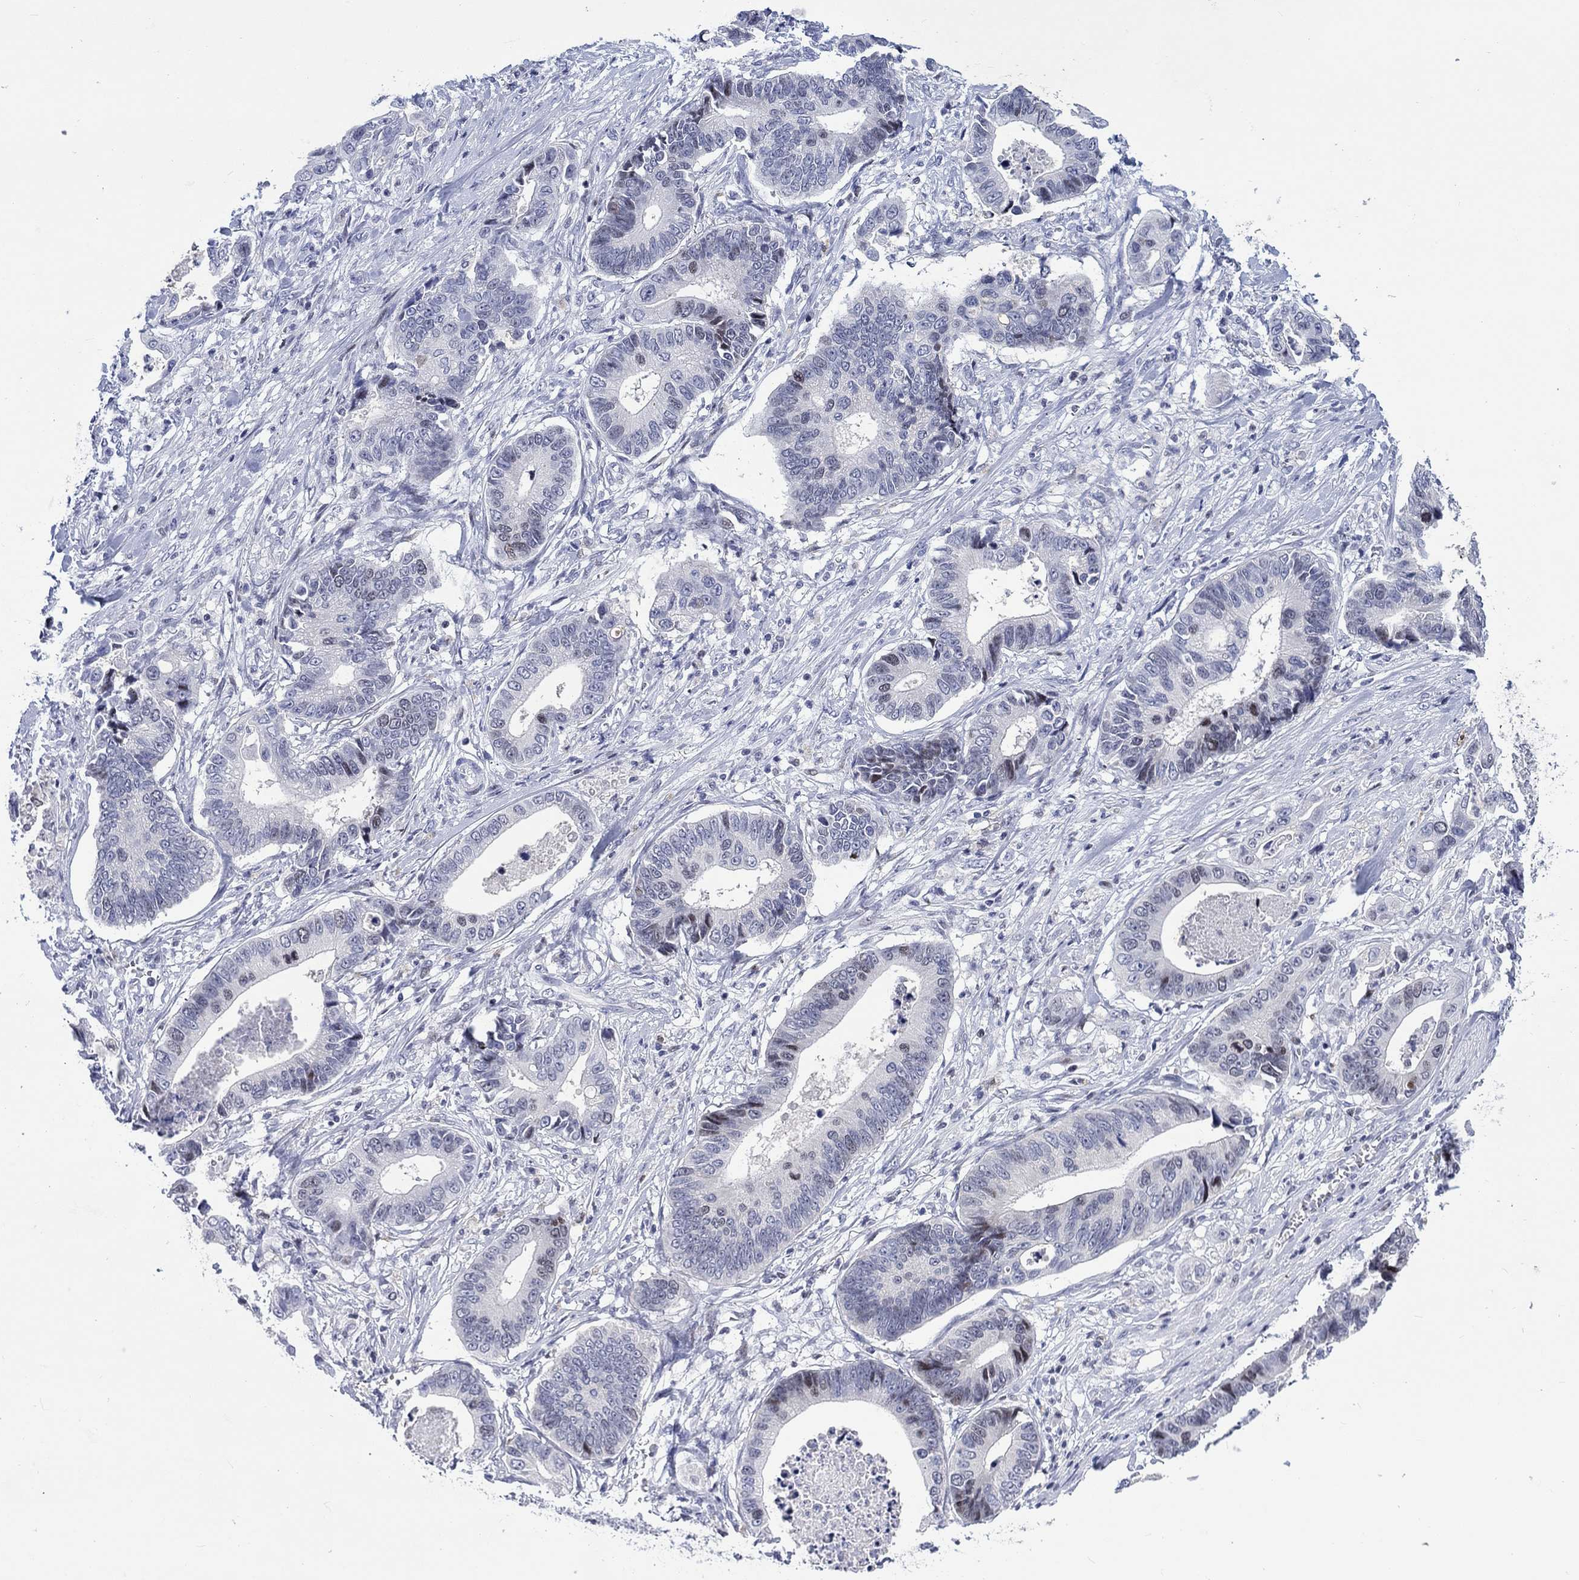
{"staining": {"intensity": "strong", "quantity": "<25%", "location": "nuclear"}, "tissue": "stomach cancer", "cell_type": "Tumor cells", "image_type": "cancer", "snomed": [{"axis": "morphology", "description": "Adenocarcinoma, NOS"}, {"axis": "topography", "description": "Stomach"}], "caption": "DAB immunohistochemical staining of adenocarcinoma (stomach) exhibits strong nuclear protein positivity in approximately <25% of tumor cells.", "gene": "CDCA2", "patient": {"sex": "male", "age": 84}}